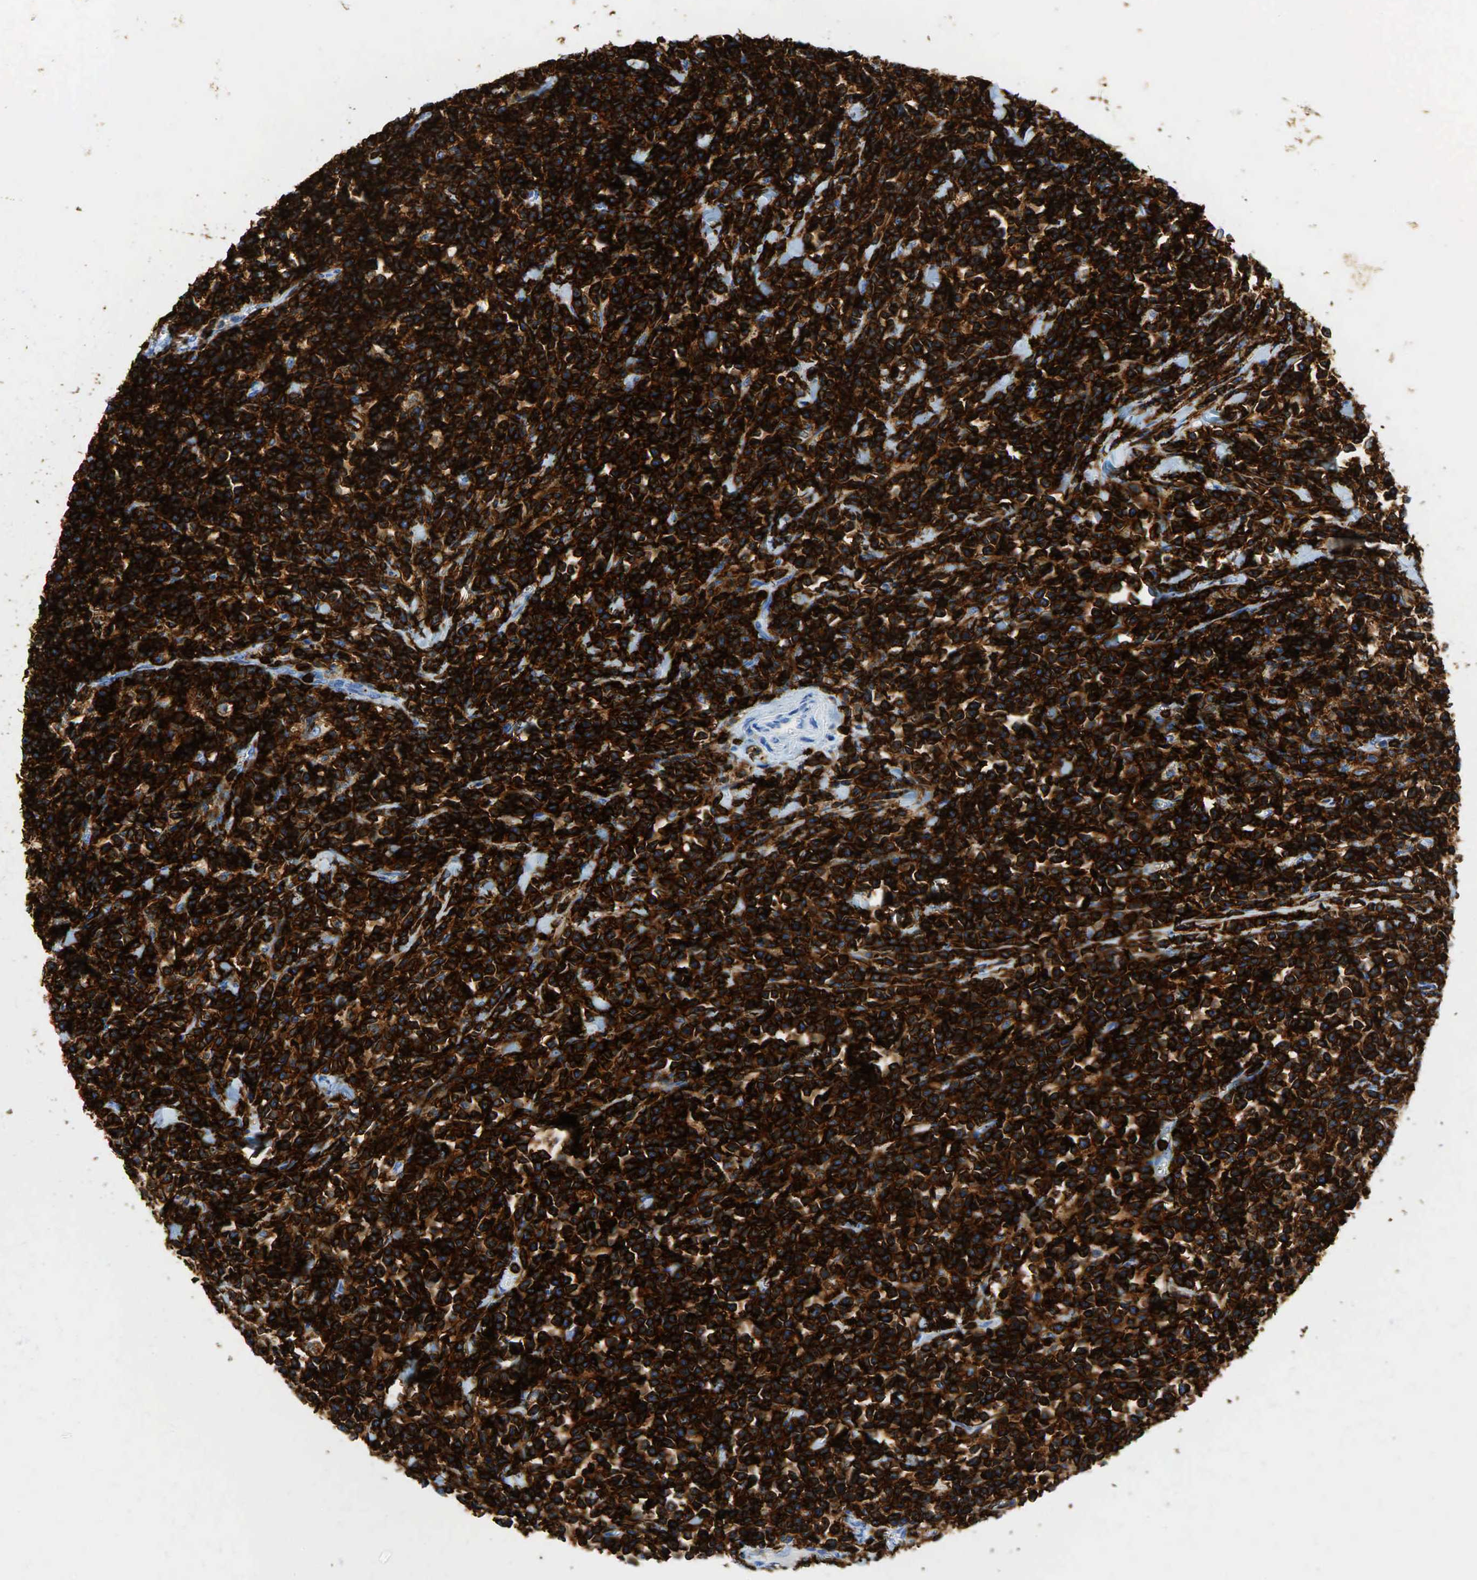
{"staining": {"intensity": "strong", "quantity": ">75%", "location": "cytoplasmic/membranous"}, "tissue": "lymphoma", "cell_type": "Tumor cells", "image_type": "cancer", "snomed": [{"axis": "morphology", "description": "Malignant lymphoma, non-Hodgkin's type, High grade"}, {"axis": "topography", "description": "Small intestine"}, {"axis": "topography", "description": "Colon"}], "caption": "Protein staining displays strong cytoplasmic/membranous positivity in approximately >75% of tumor cells in malignant lymphoma, non-Hodgkin's type (high-grade).", "gene": "PTPRC", "patient": {"sex": "male", "age": 8}}